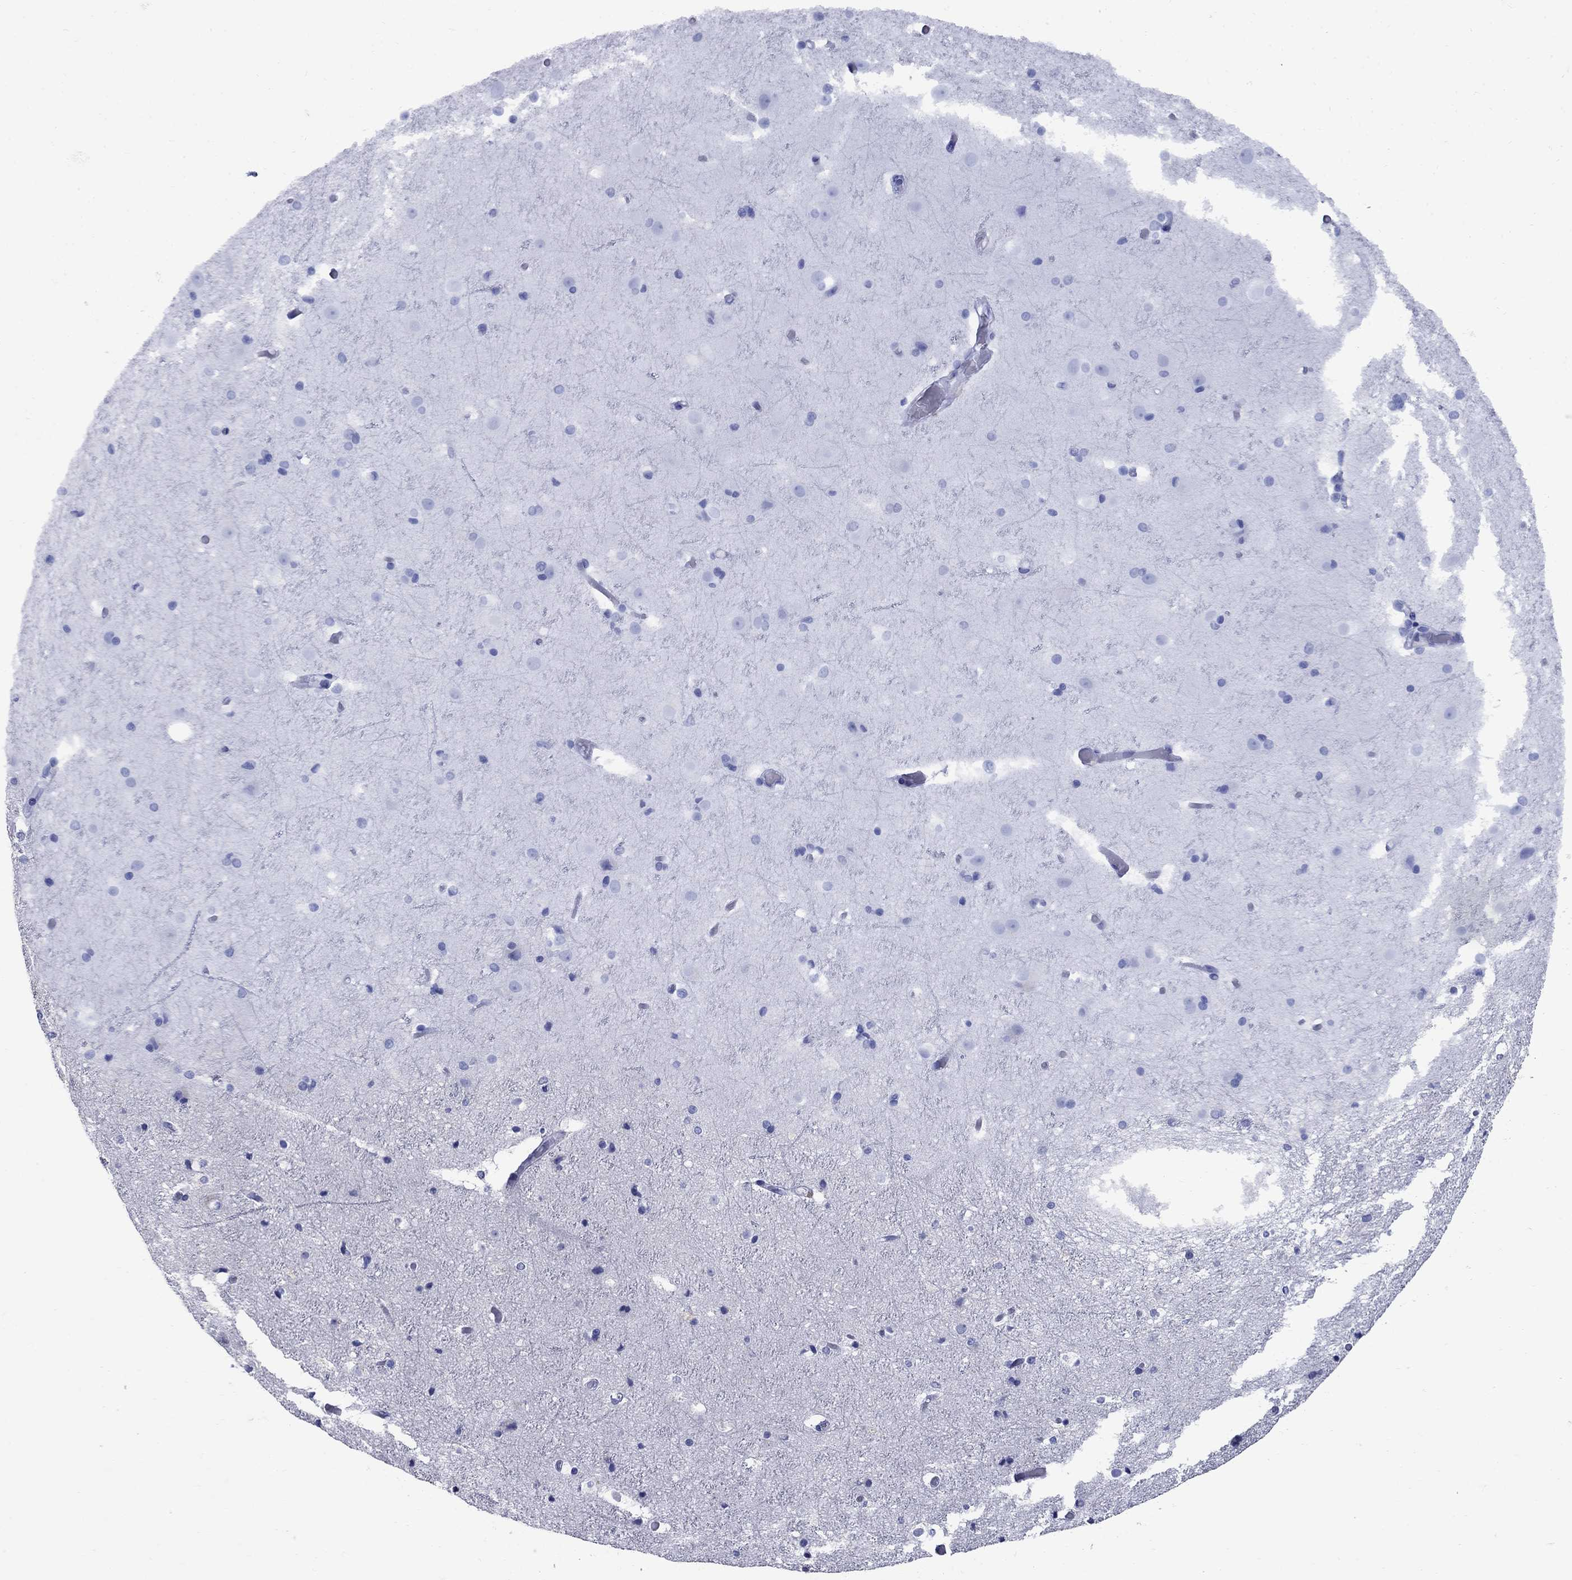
{"staining": {"intensity": "negative", "quantity": "none", "location": "none"}, "tissue": "cerebral cortex", "cell_type": "Endothelial cells", "image_type": "normal", "snomed": [{"axis": "morphology", "description": "Normal tissue, NOS"}, {"axis": "topography", "description": "Cerebral cortex"}], "caption": "Immunohistochemical staining of benign human cerebral cortex reveals no significant staining in endothelial cells.", "gene": "CD1A", "patient": {"sex": "female", "age": 52}}